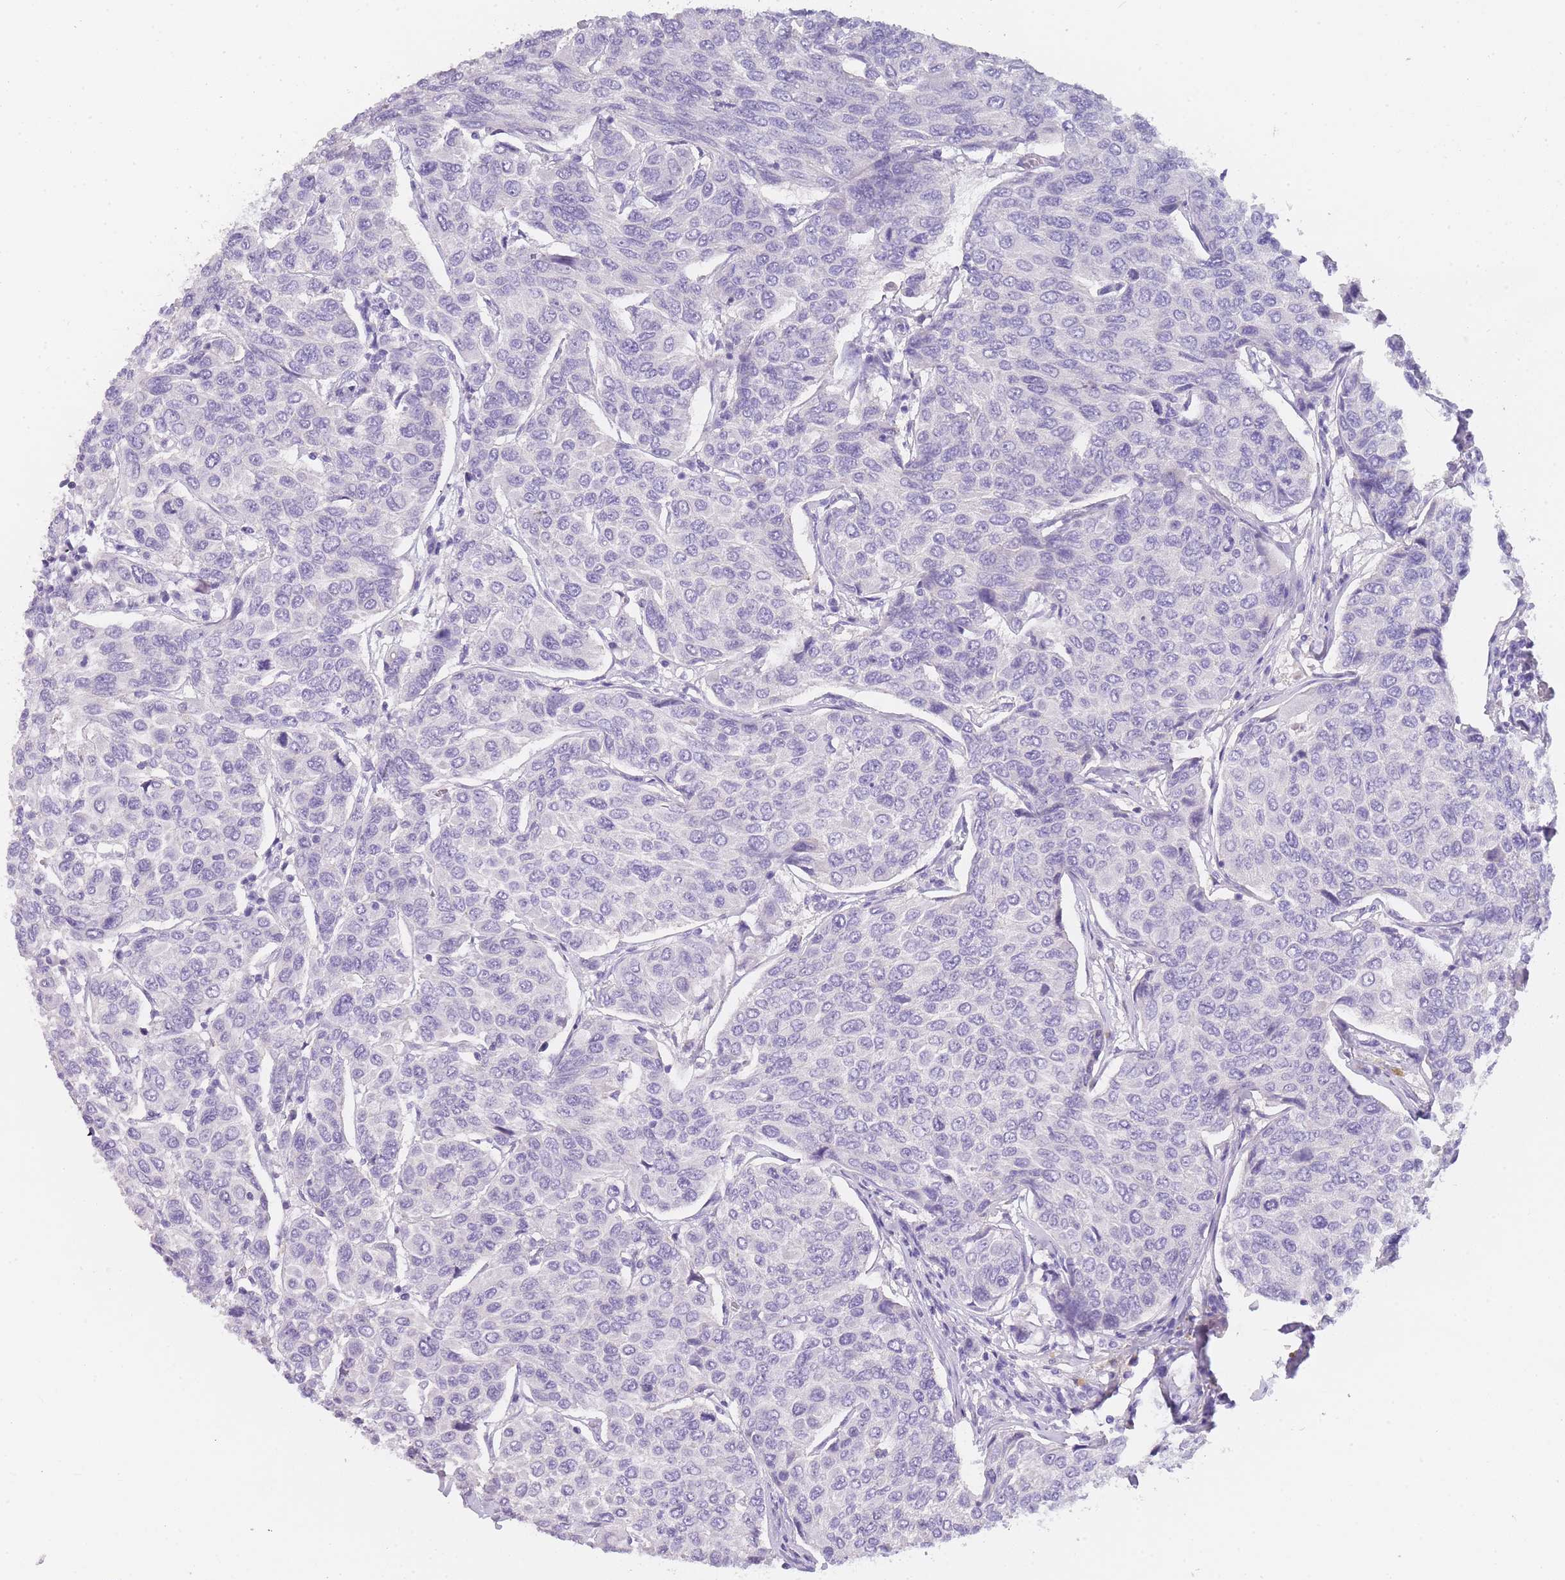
{"staining": {"intensity": "negative", "quantity": "none", "location": "none"}, "tissue": "breast cancer", "cell_type": "Tumor cells", "image_type": "cancer", "snomed": [{"axis": "morphology", "description": "Duct carcinoma"}, {"axis": "topography", "description": "Breast"}], "caption": "Tumor cells show no significant staining in infiltrating ductal carcinoma (breast).", "gene": "TCP11", "patient": {"sex": "female", "age": 55}}